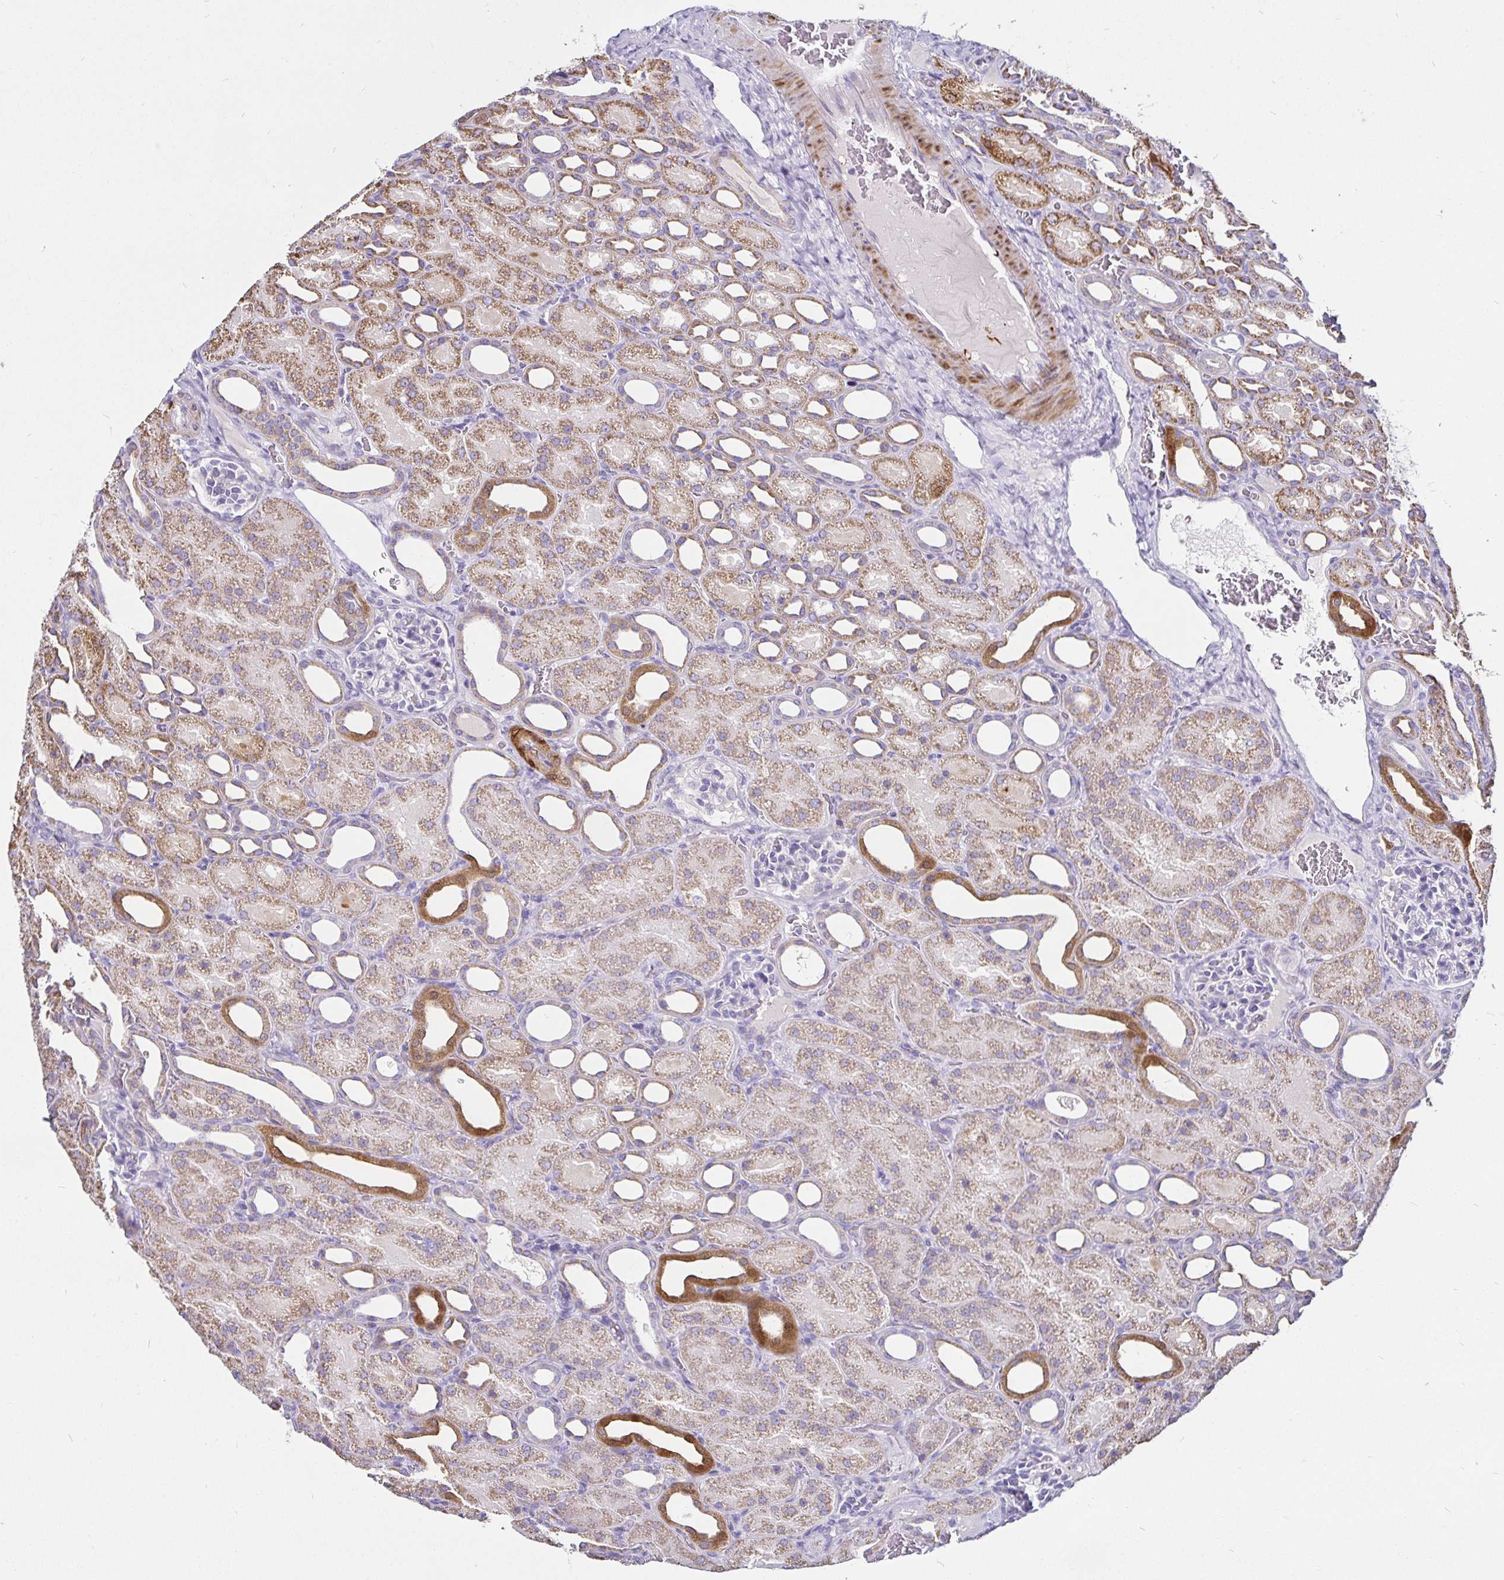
{"staining": {"intensity": "negative", "quantity": "none", "location": "none"}, "tissue": "kidney", "cell_type": "Cells in glomeruli", "image_type": "normal", "snomed": [{"axis": "morphology", "description": "Normal tissue, NOS"}, {"axis": "topography", "description": "Kidney"}], "caption": "Cells in glomeruli are negative for protein expression in benign human kidney. (IHC, brightfield microscopy, high magnification).", "gene": "PGAM2", "patient": {"sex": "male", "age": 2}}